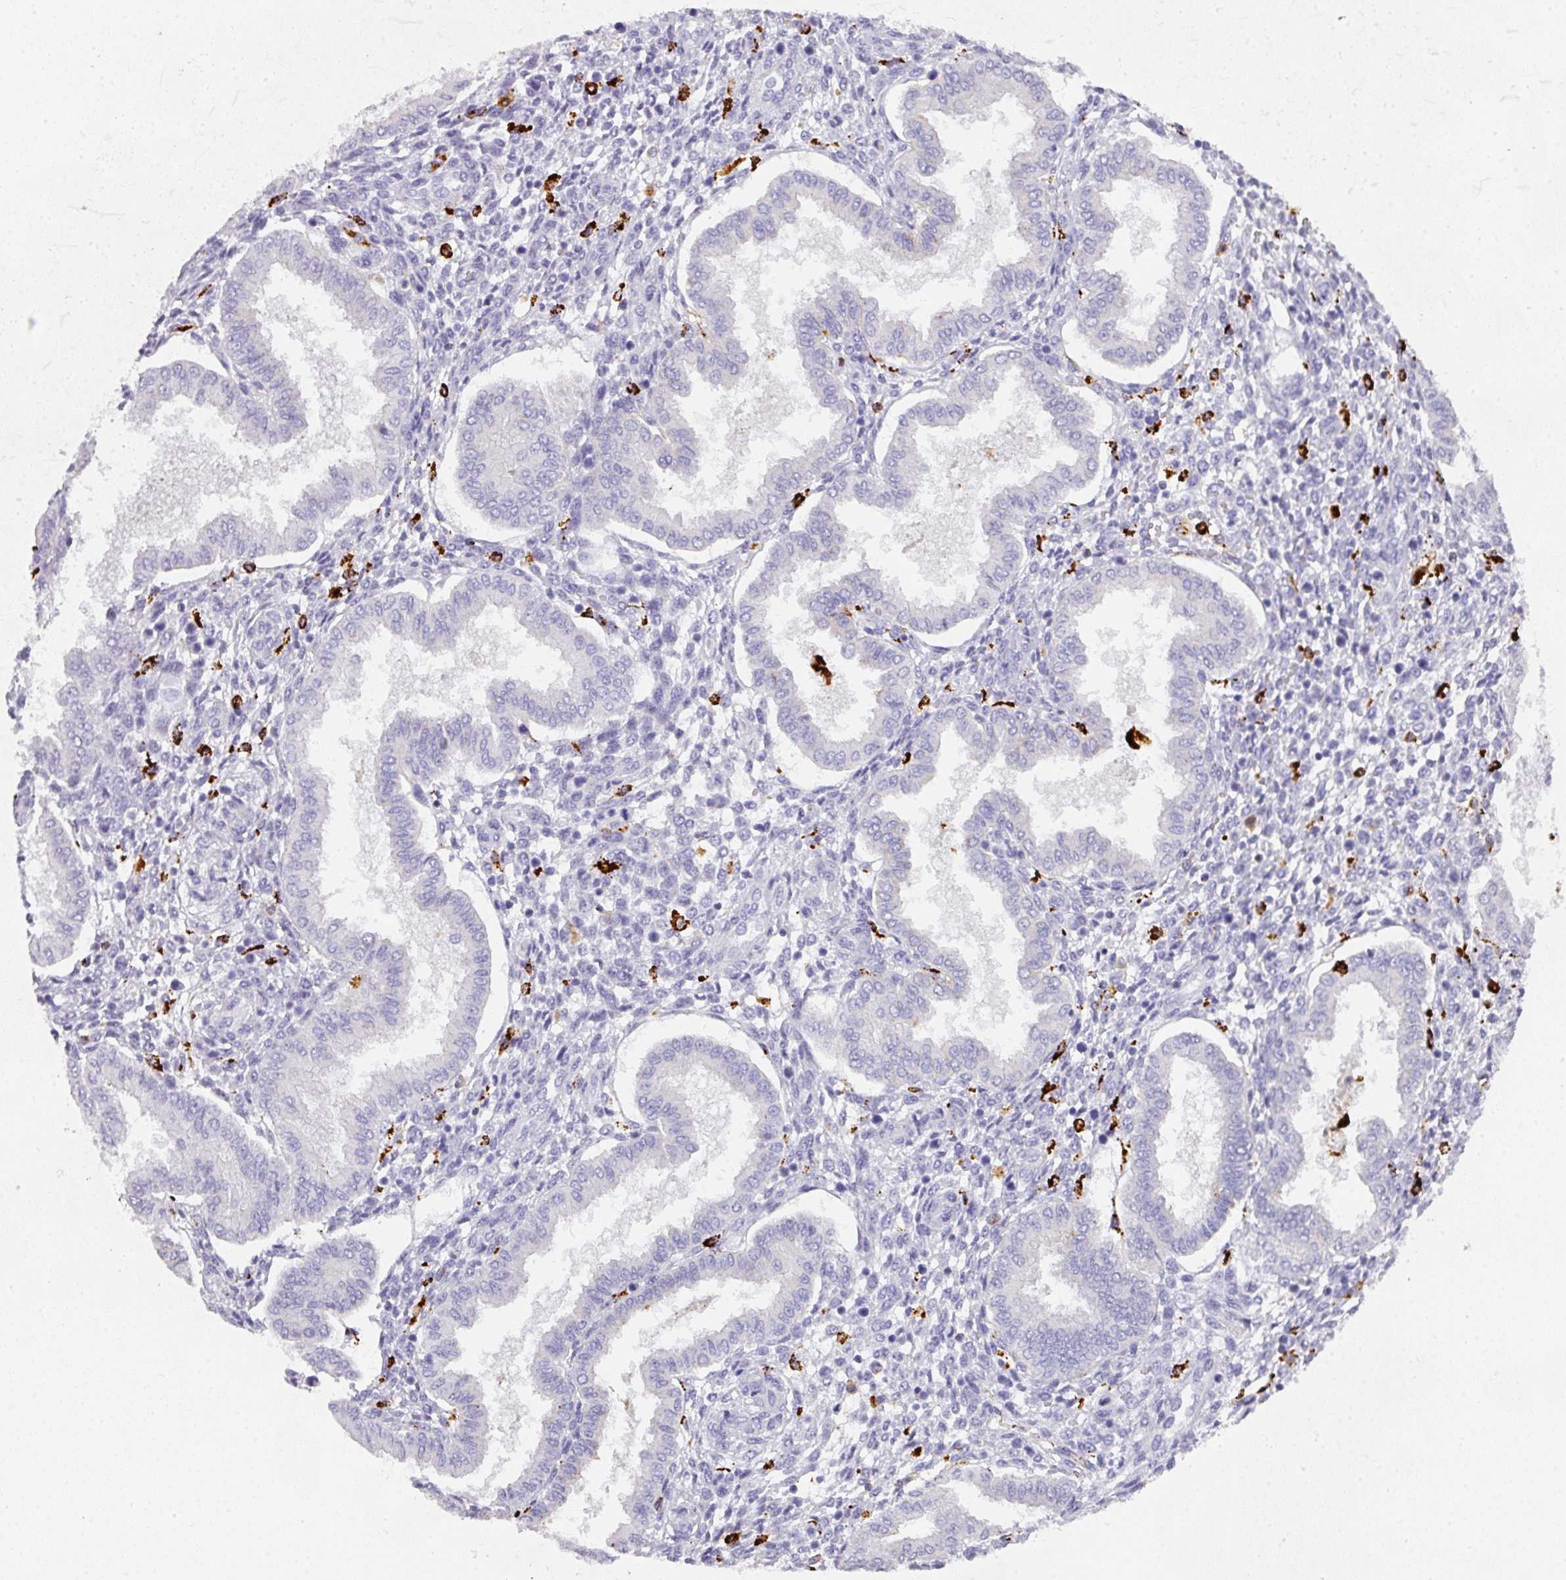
{"staining": {"intensity": "negative", "quantity": "none", "location": "none"}, "tissue": "endometrium", "cell_type": "Cells in endometrial stroma", "image_type": "normal", "snomed": [{"axis": "morphology", "description": "Normal tissue, NOS"}, {"axis": "topography", "description": "Endometrium"}], "caption": "The immunohistochemistry histopathology image has no significant staining in cells in endometrial stroma of endometrium. (DAB (3,3'-diaminobenzidine) IHC with hematoxylin counter stain).", "gene": "MMACHC", "patient": {"sex": "female", "age": 24}}